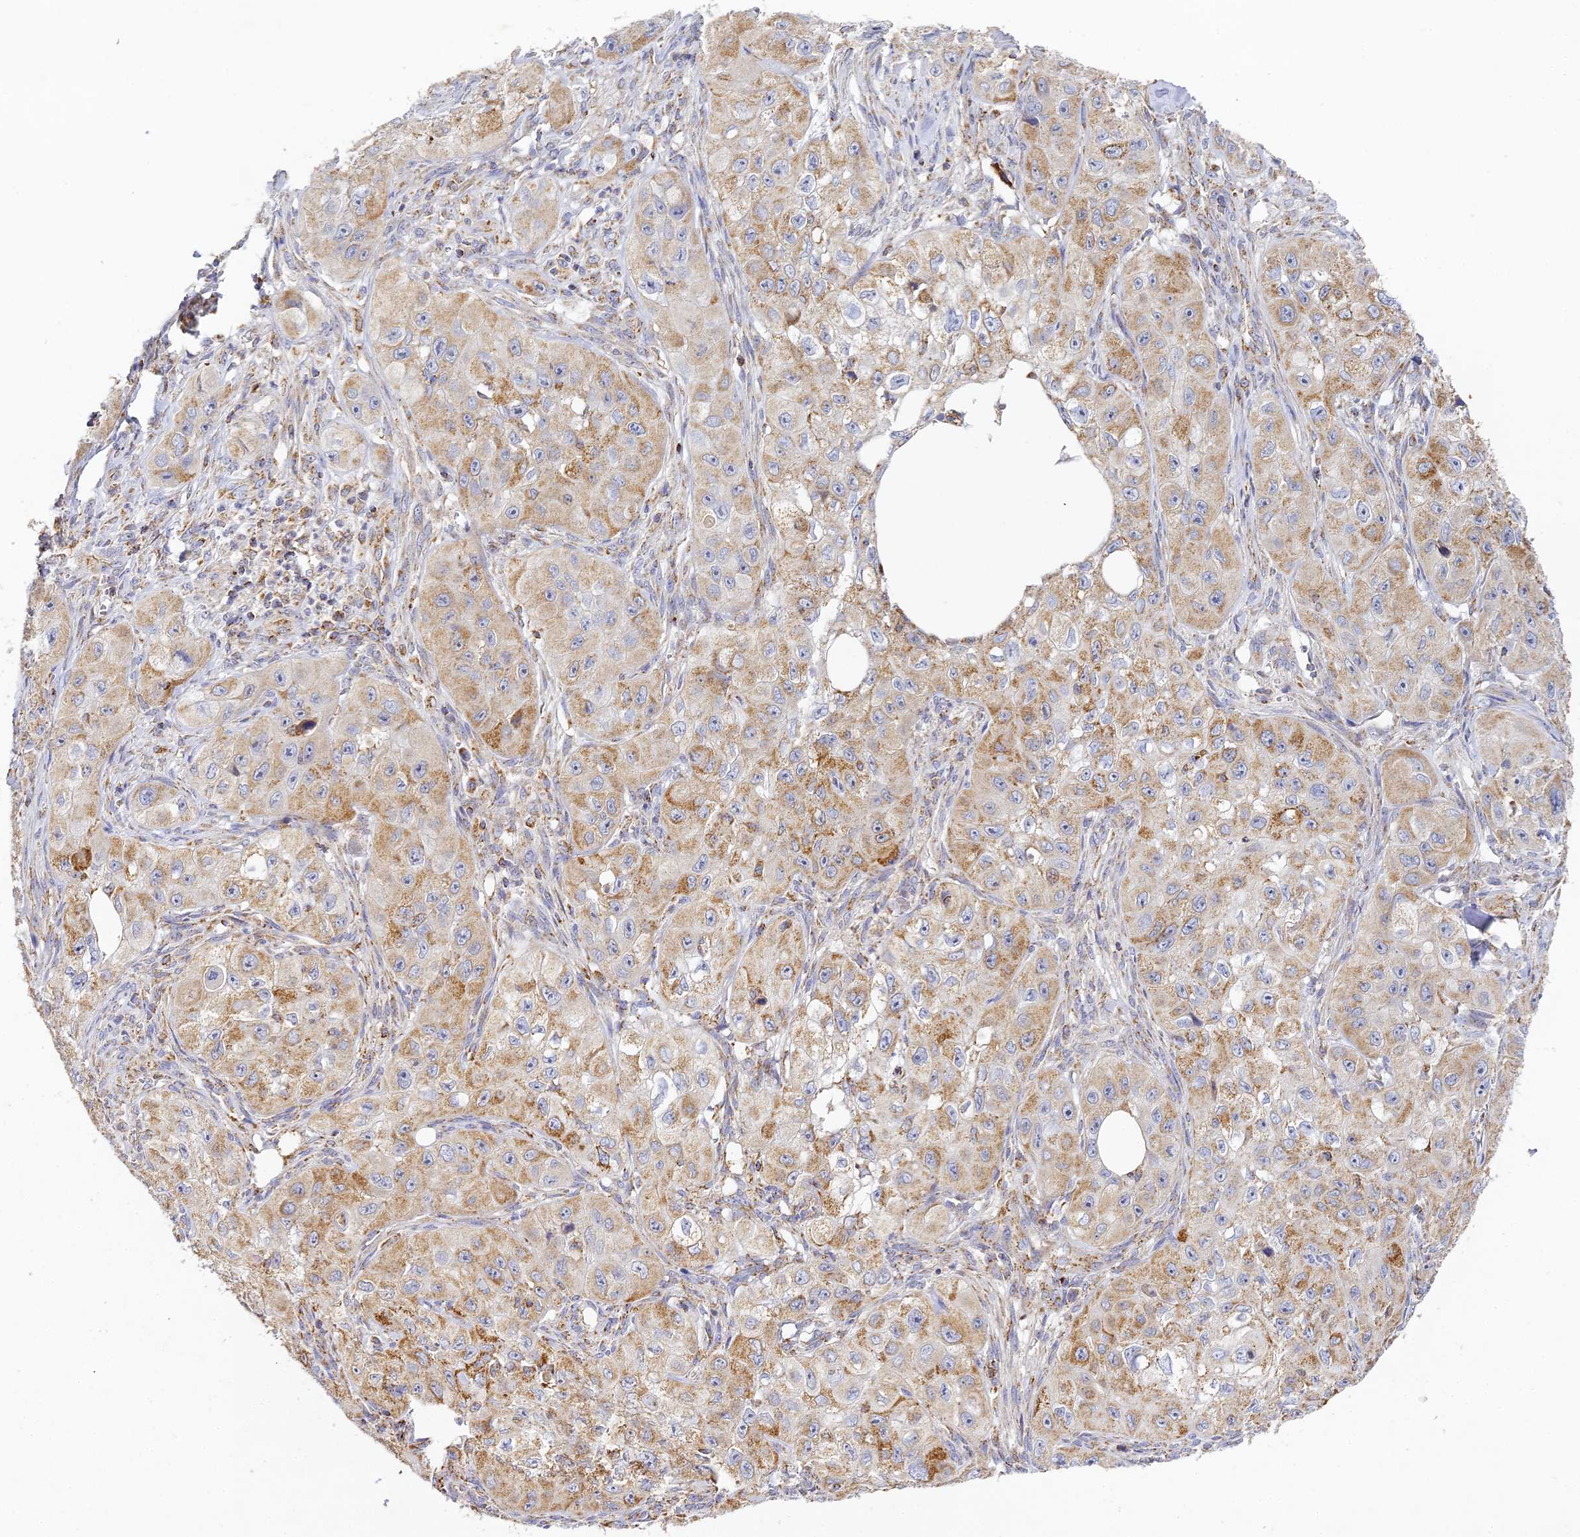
{"staining": {"intensity": "moderate", "quantity": ">75%", "location": "cytoplasmic/membranous"}, "tissue": "skin cancer", "cell_type": "Tumor cells", "image_type": "cancer", "snomed": [{"axis": "morphology", "description": "Squamous cell carcinoma, NOS"}, {"axis": "topography", "description": "Skin"}, {"axis": "topography", "description": "Subcutis"}], "caption": "This image demonstrates immunohistochemistry (IHC) staining of squamous cell carcinoma (skin), with medium moderate cytoplasmic/membranous expression in approximately >75% of tumor cells.", "gene": "DONSON", "patient": {"sex": "male", "age": 73}}